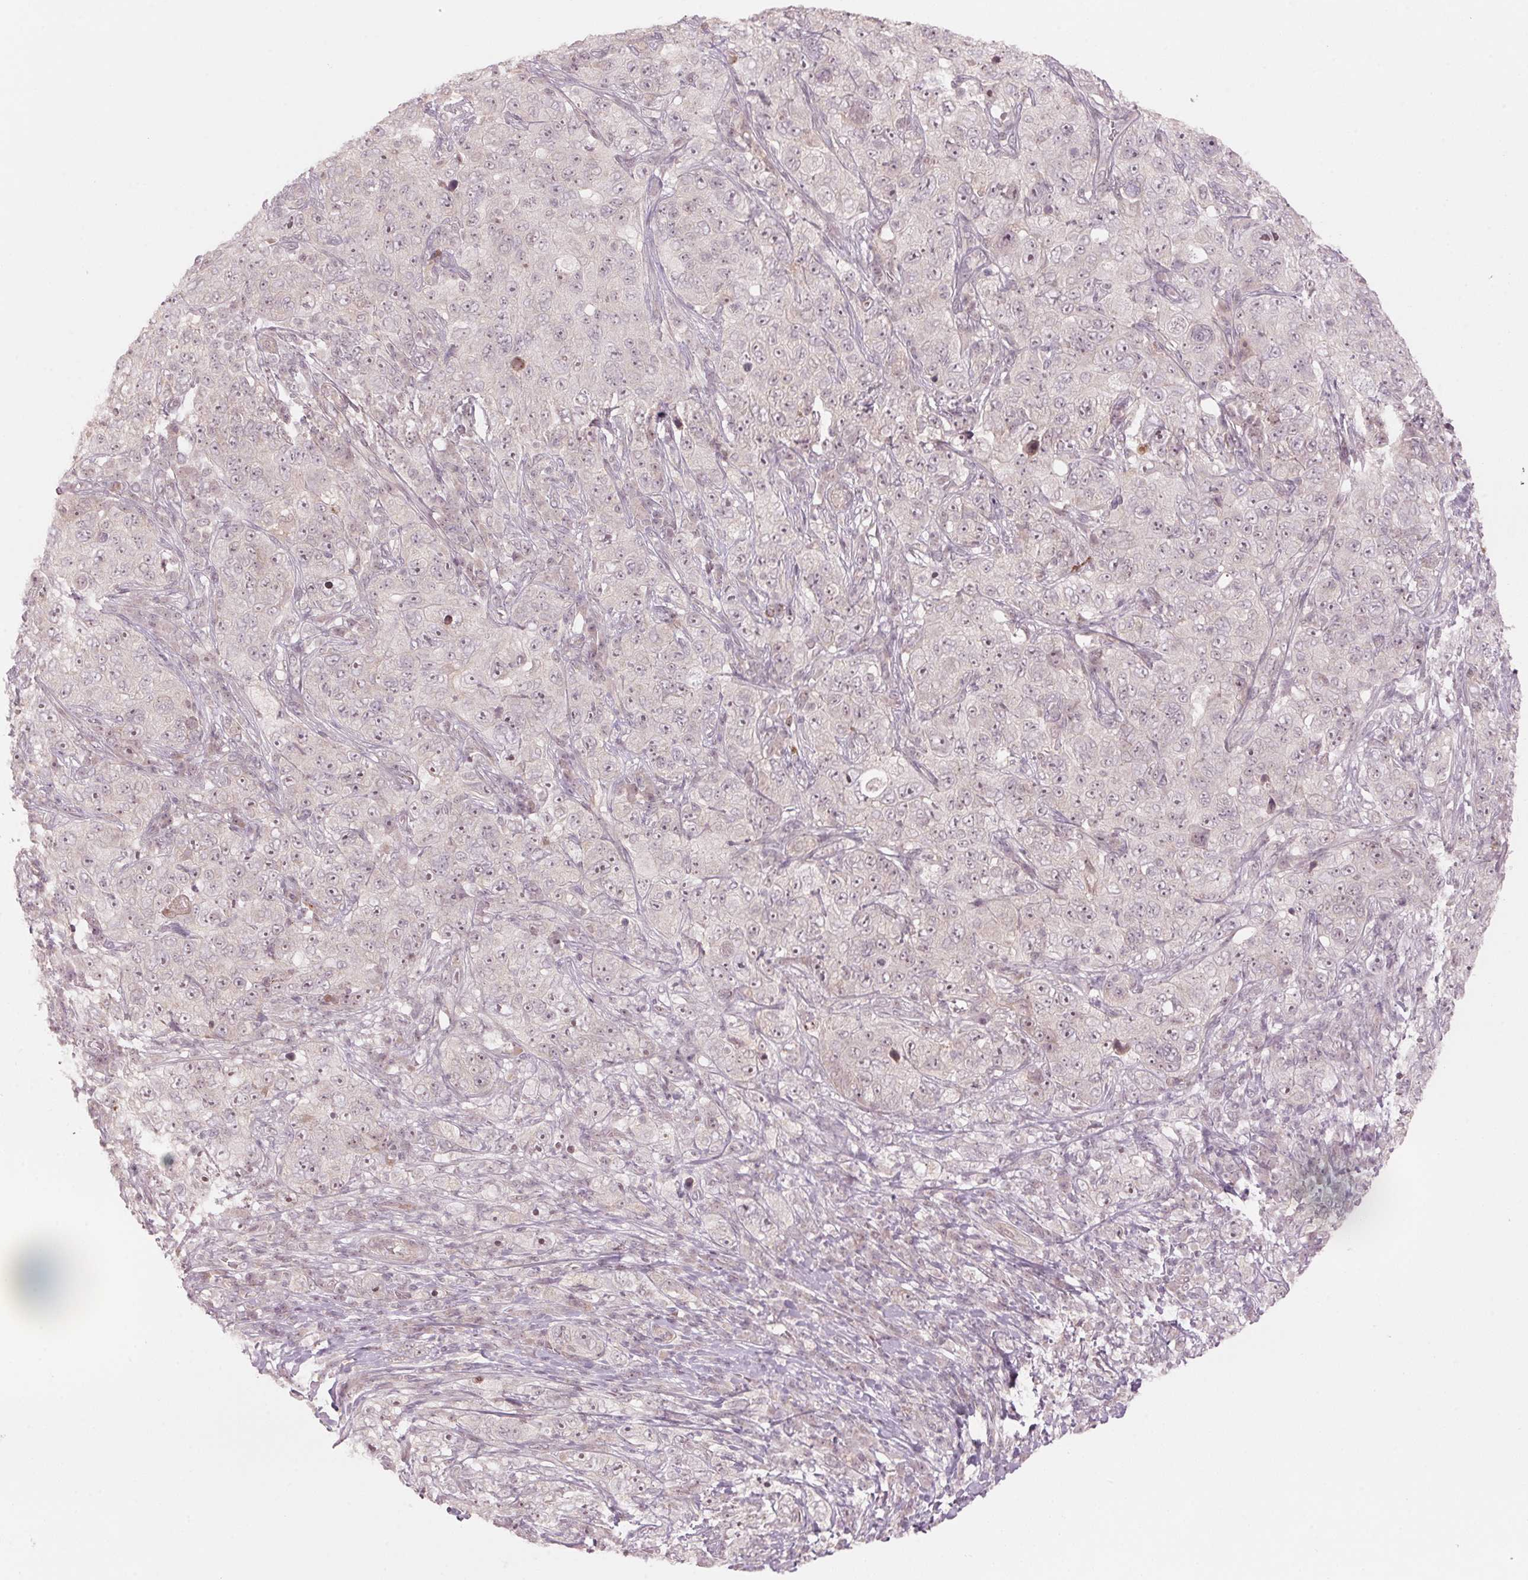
{"staining": {"intensity": "negative", "quantity": "none", "location": "none"}, "tissue": "pancreatic cancer", "cell_type": "Tumor cells", "image_type": "cancer", "snomed": [{"axis": "morphology", "description": "Adenocarcinoma, NOS"}, {"axis": "topography", "description": "Pancreas"}], "caption": "This photomicrograph is of pancreatic adenocarcinoma stained with immunohistochemistry to label a protein in brown with the nuclei are counter-stained blue. There is no expression in tumor cells.", "gene": "TMED6", "patient": {"sex": "male", "age": 68}}